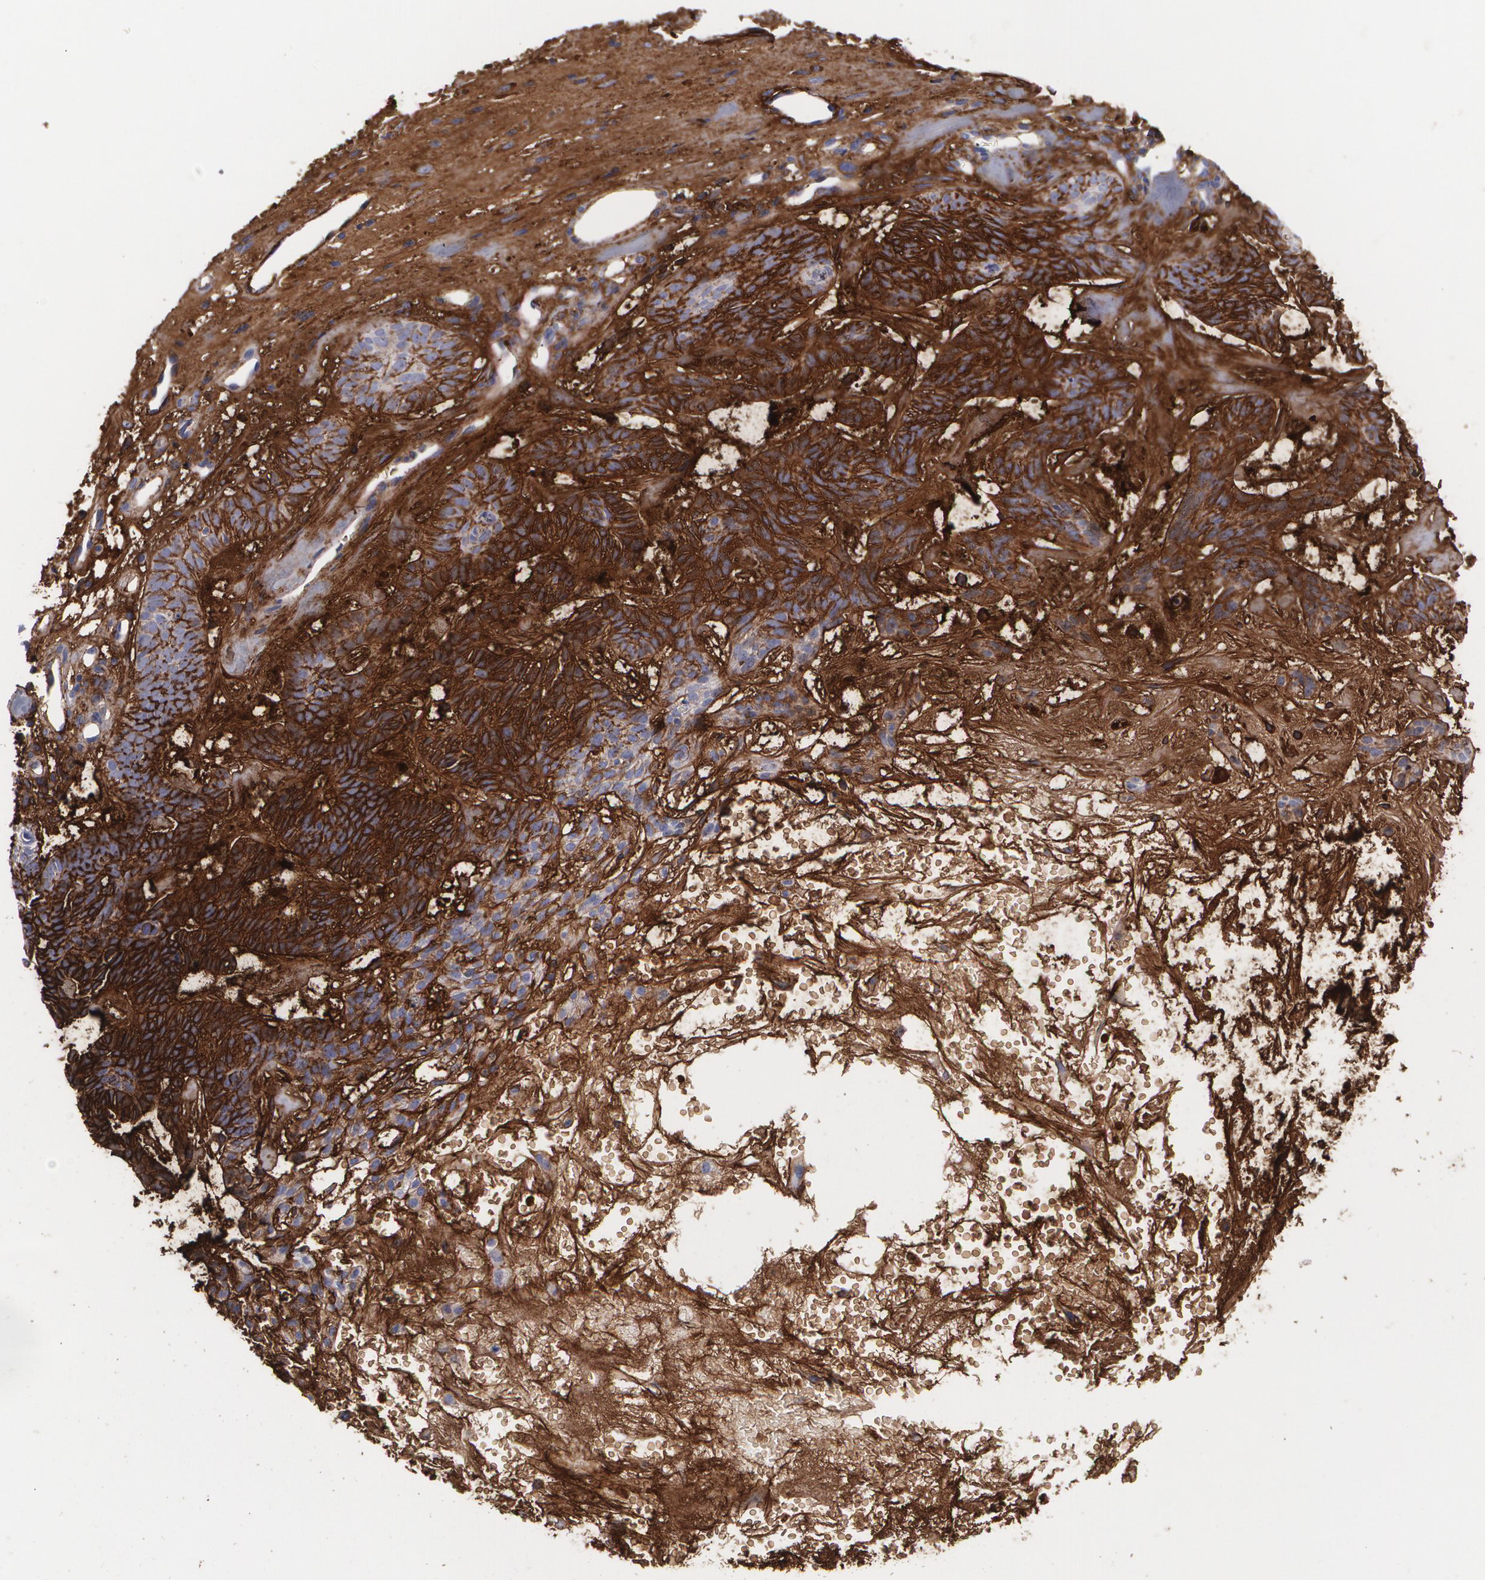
{"staining": {"intensity": "strong", "quantity": ">75%", "location": "cytoplasmic/membranous"}, "tissue": "skin cancer", "cell_type": "Tumor cells", "image_type": "cancer", "snomed": [{"axis": "morphology", "description": "Basal cell carcinoma"}, {"axis": "topography", "description": "Skin"}], "caption": "A brown stain shows strong cytoplasmic/membranous staining of a protein in skin basal cell carcinoma tumor cells.", "gene": "FBLN1", "patient": {"sex": "male", "age": 75}}